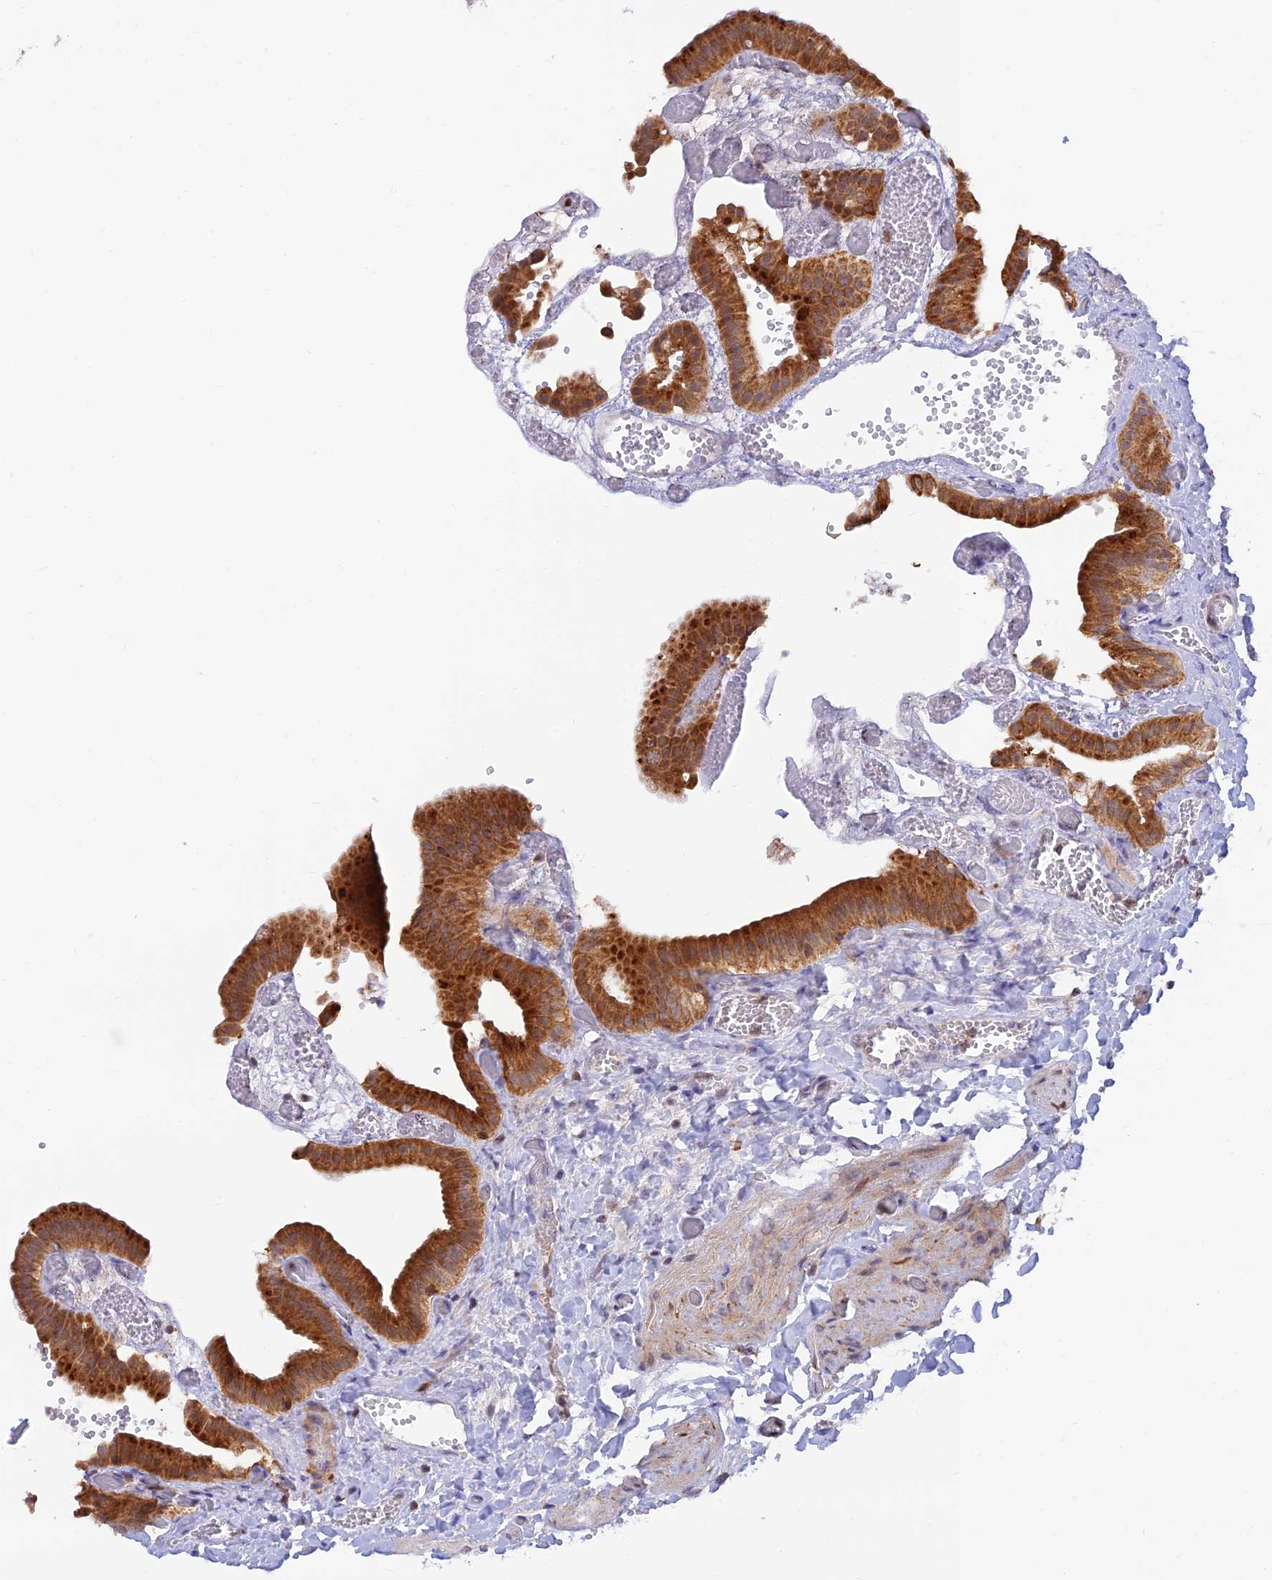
{"staining": {"intensity": "strong", "quantity": ">75%", "location": "cytoplasmic/membranous"}, "tissue": "gallbladder", "cell_type": "Glandular cells", "image_type": "normal", "snomed": [{"axis": "morphology", "description": "Normal tissue, NOS"}, {"axis": "topography", "description": "Gallbladder"}], "caption": "IHC staining of benign gallbladder, which reveals high levels of strong cytoplasmic/membranous expression in about >75% of glandular cells indicating strong cytoplasmic/membranous protein expression. The staining was performed using DAB (3,3'-diaminobenzidine) (brown) for protein detection and nuclei were counterstained in hematoxylin (blue).", "gene": "LYSMD2", "patient": {"sex": "female", "age": 64}}